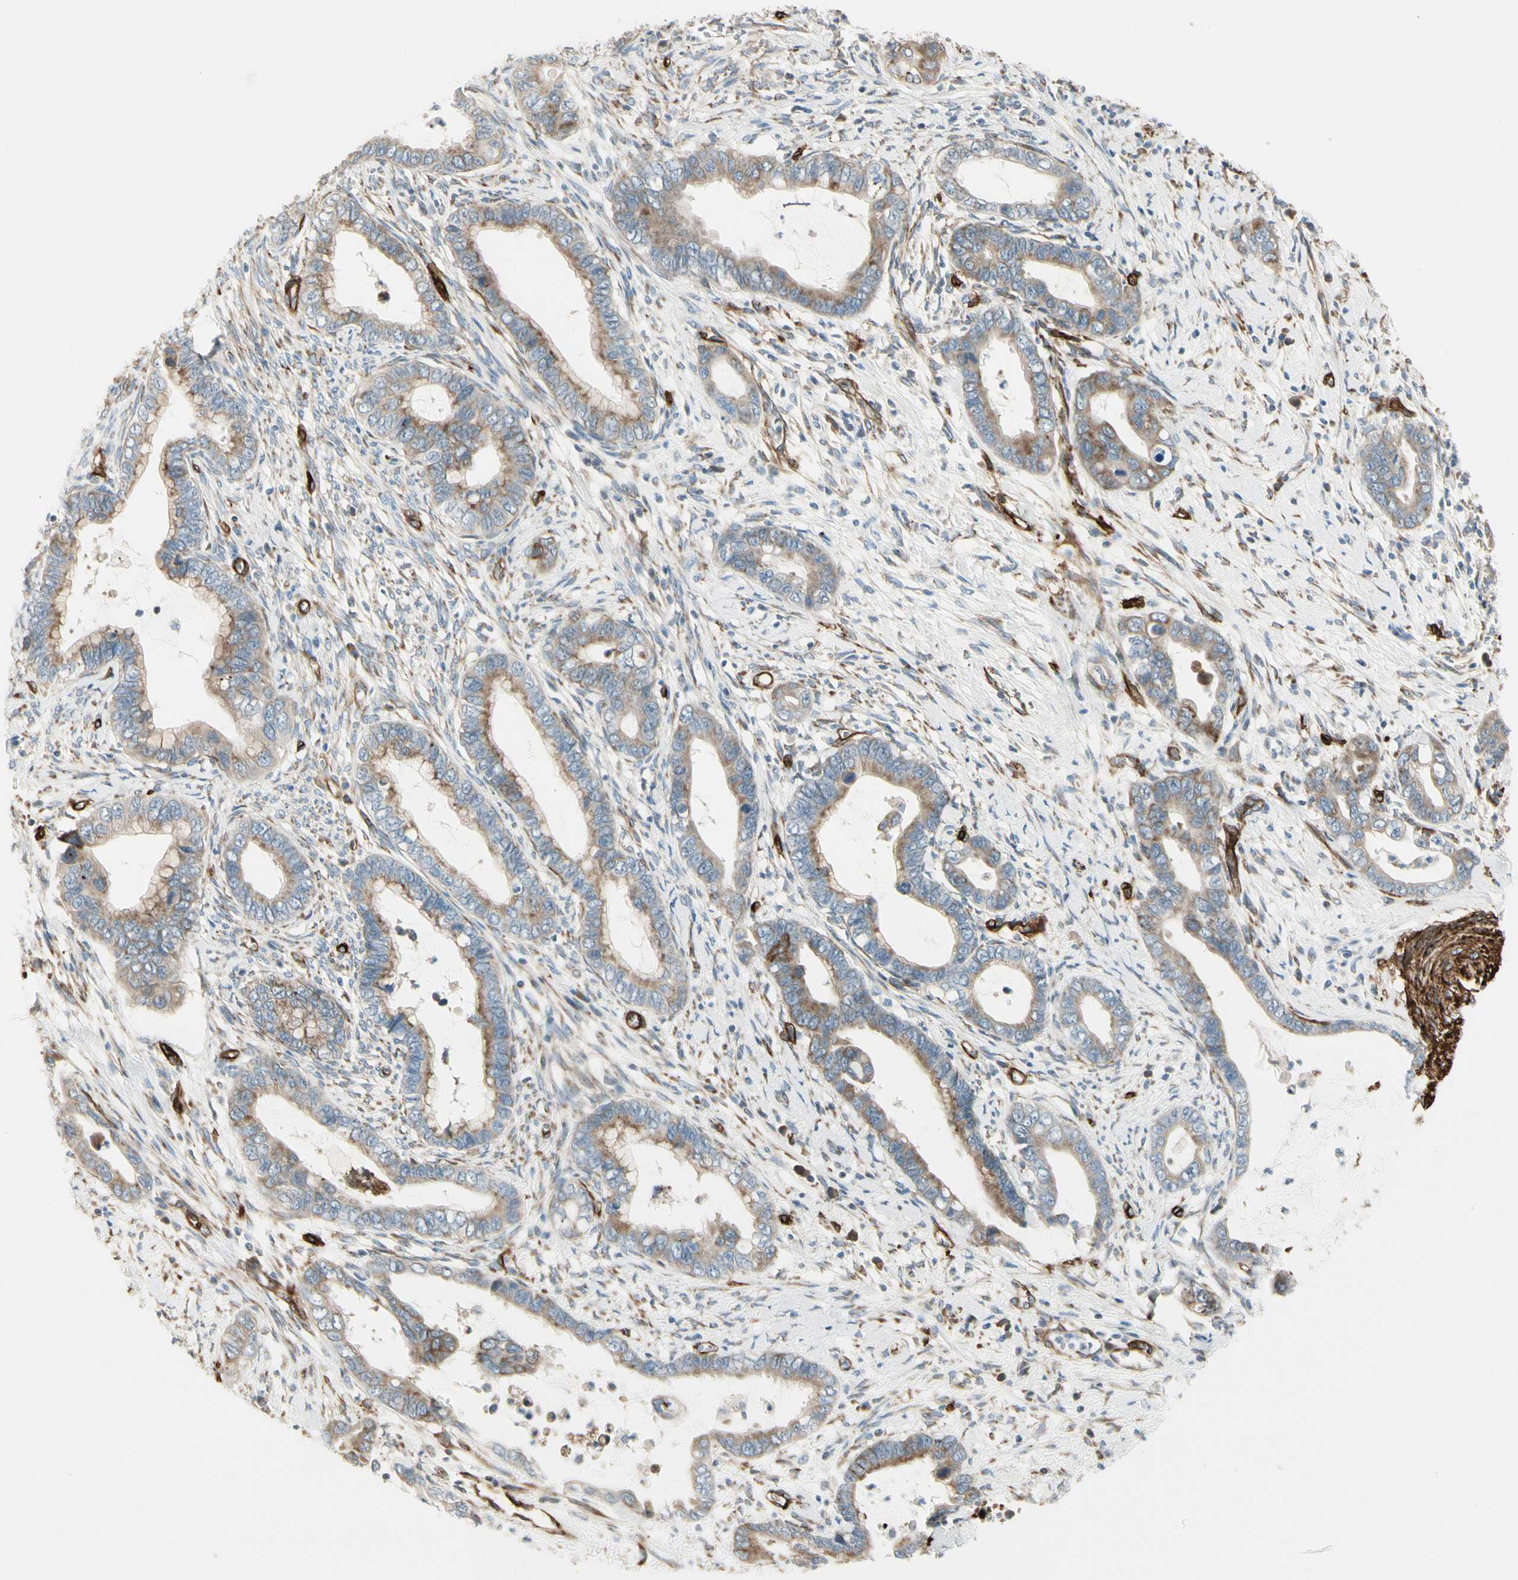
{"staining": {"intensity": "moderate", "quantity": ">75%", "location": "cytoplasmic/membranous"}, "tissue": "cervical cancer", "cell_type": "Tumor cells", "image_type": "cancer", "snomed": [{"axis": "morphology", "description": "Adenocarcinoma, NOS"}, {"axis": "topography", "description": "Cervix"}], "caption": "A micrograph of cervical adenocarcinoma stained for a protein reveals moderate cytoplasmic/membranous brown staining in tumor cells. The staining is performed using DAB brown chromogen to label protein expression. The nuclei are counter-stained blue using hematoxylin.", "gene": "MCAM", "patient": {"sex": "female", "age": 44}}